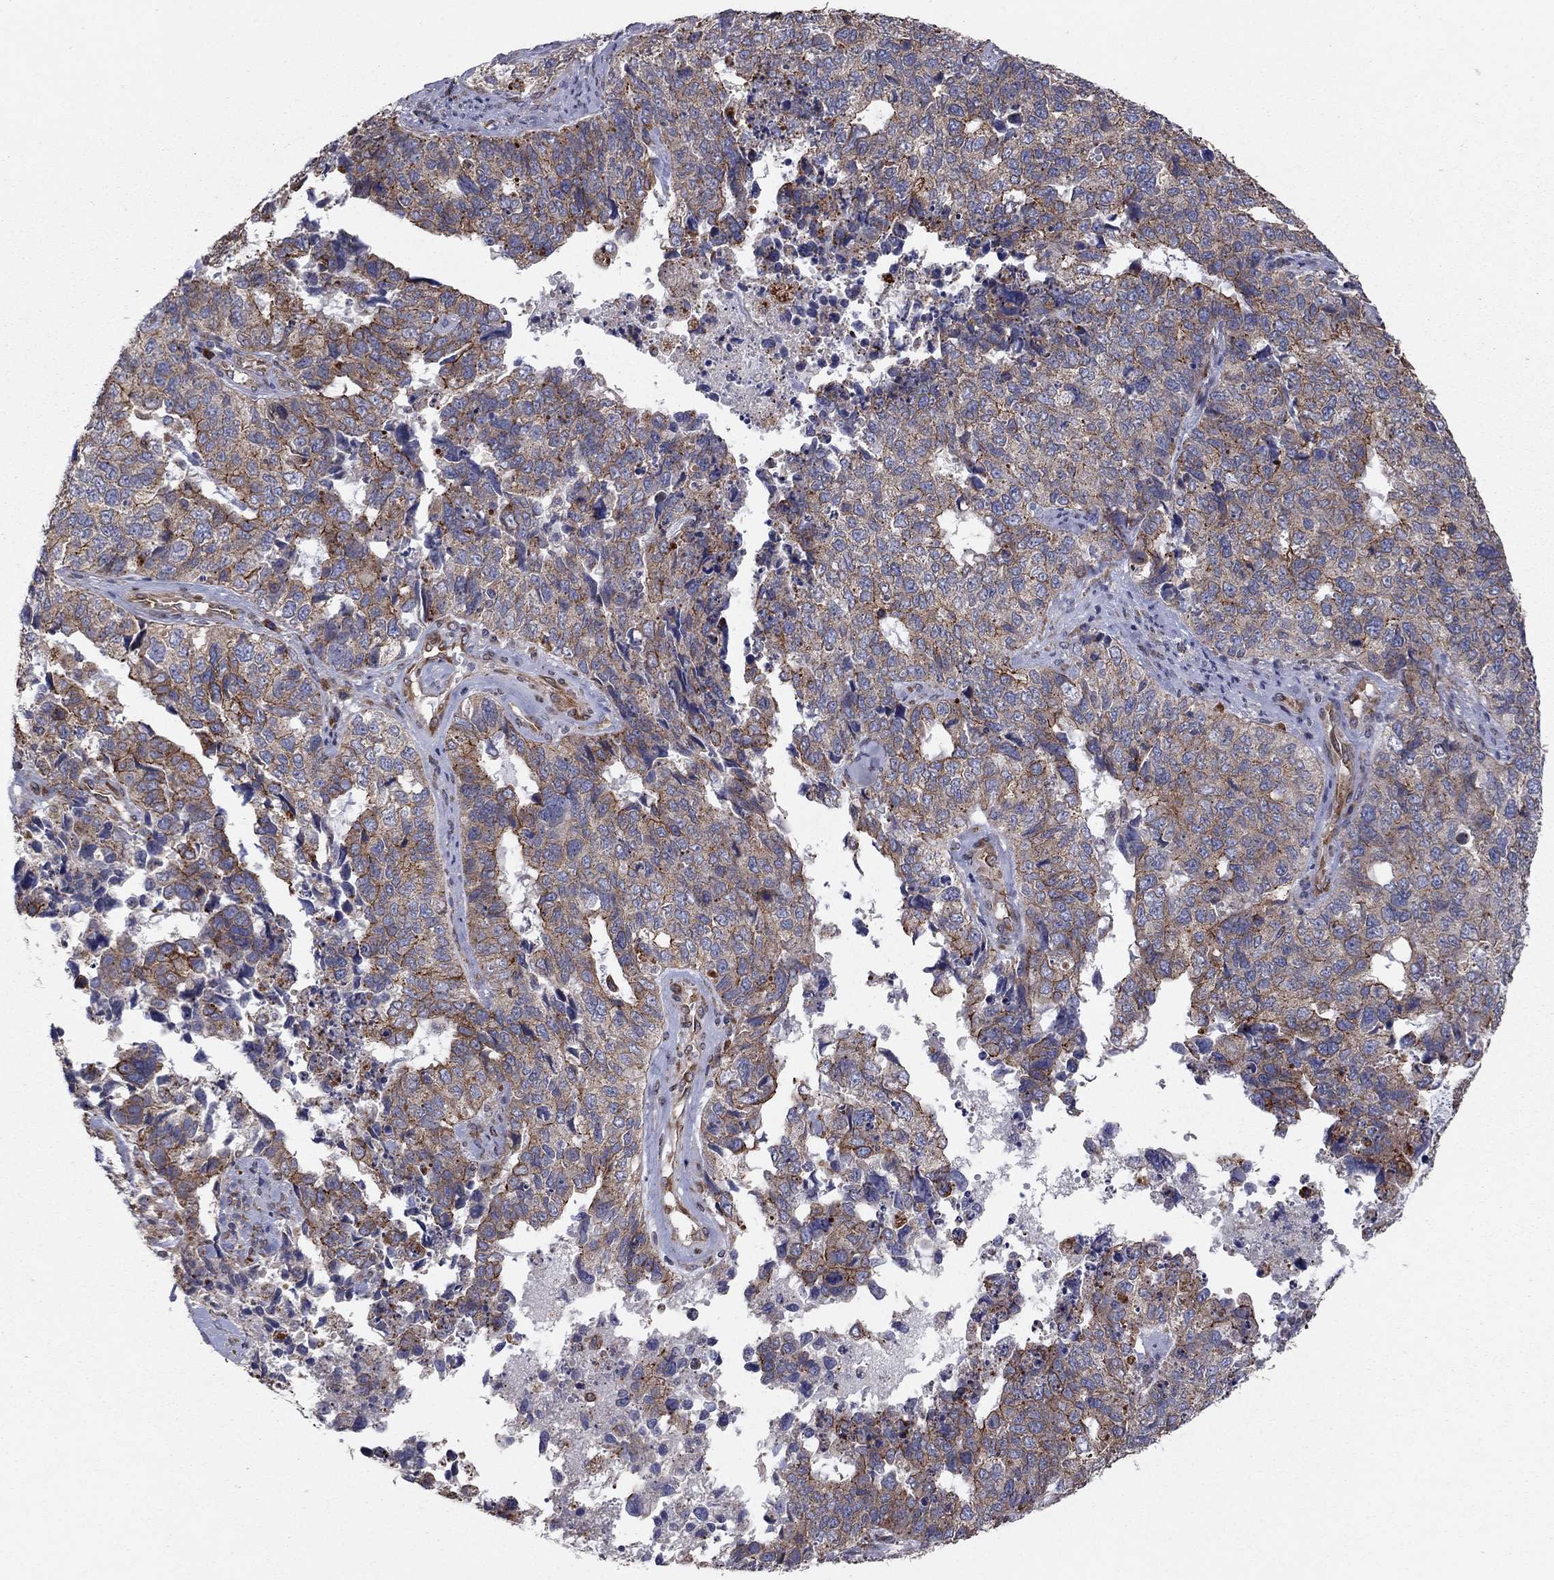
{"staining": {"intensity": "strong", "quantity": "<25%", "location": "cytoplasmic/membranous"}, "tissue": "cervical cancer", "cell_type": "Tumor cells", "image_type": "cancer", "snomed": [{"axis": "morphology", "description": "Squamous cell carcinoma, NOS"}, {"axis": "topography", "description": "Cervix"}], "caption": "IHC micrograph of neoplastic tissue: cervical cancer (squamous cell carcinoma) stained using immunohistochemistry (IHC) demonstrates medium levels of strong protein expression localized specifically in the cytoplasmic/membranous of tumor cells, appearing as a cytoplasmic/membranous brown color.", "gene": "YIF1A", "patient": {"sex": "female", "age": 63}}